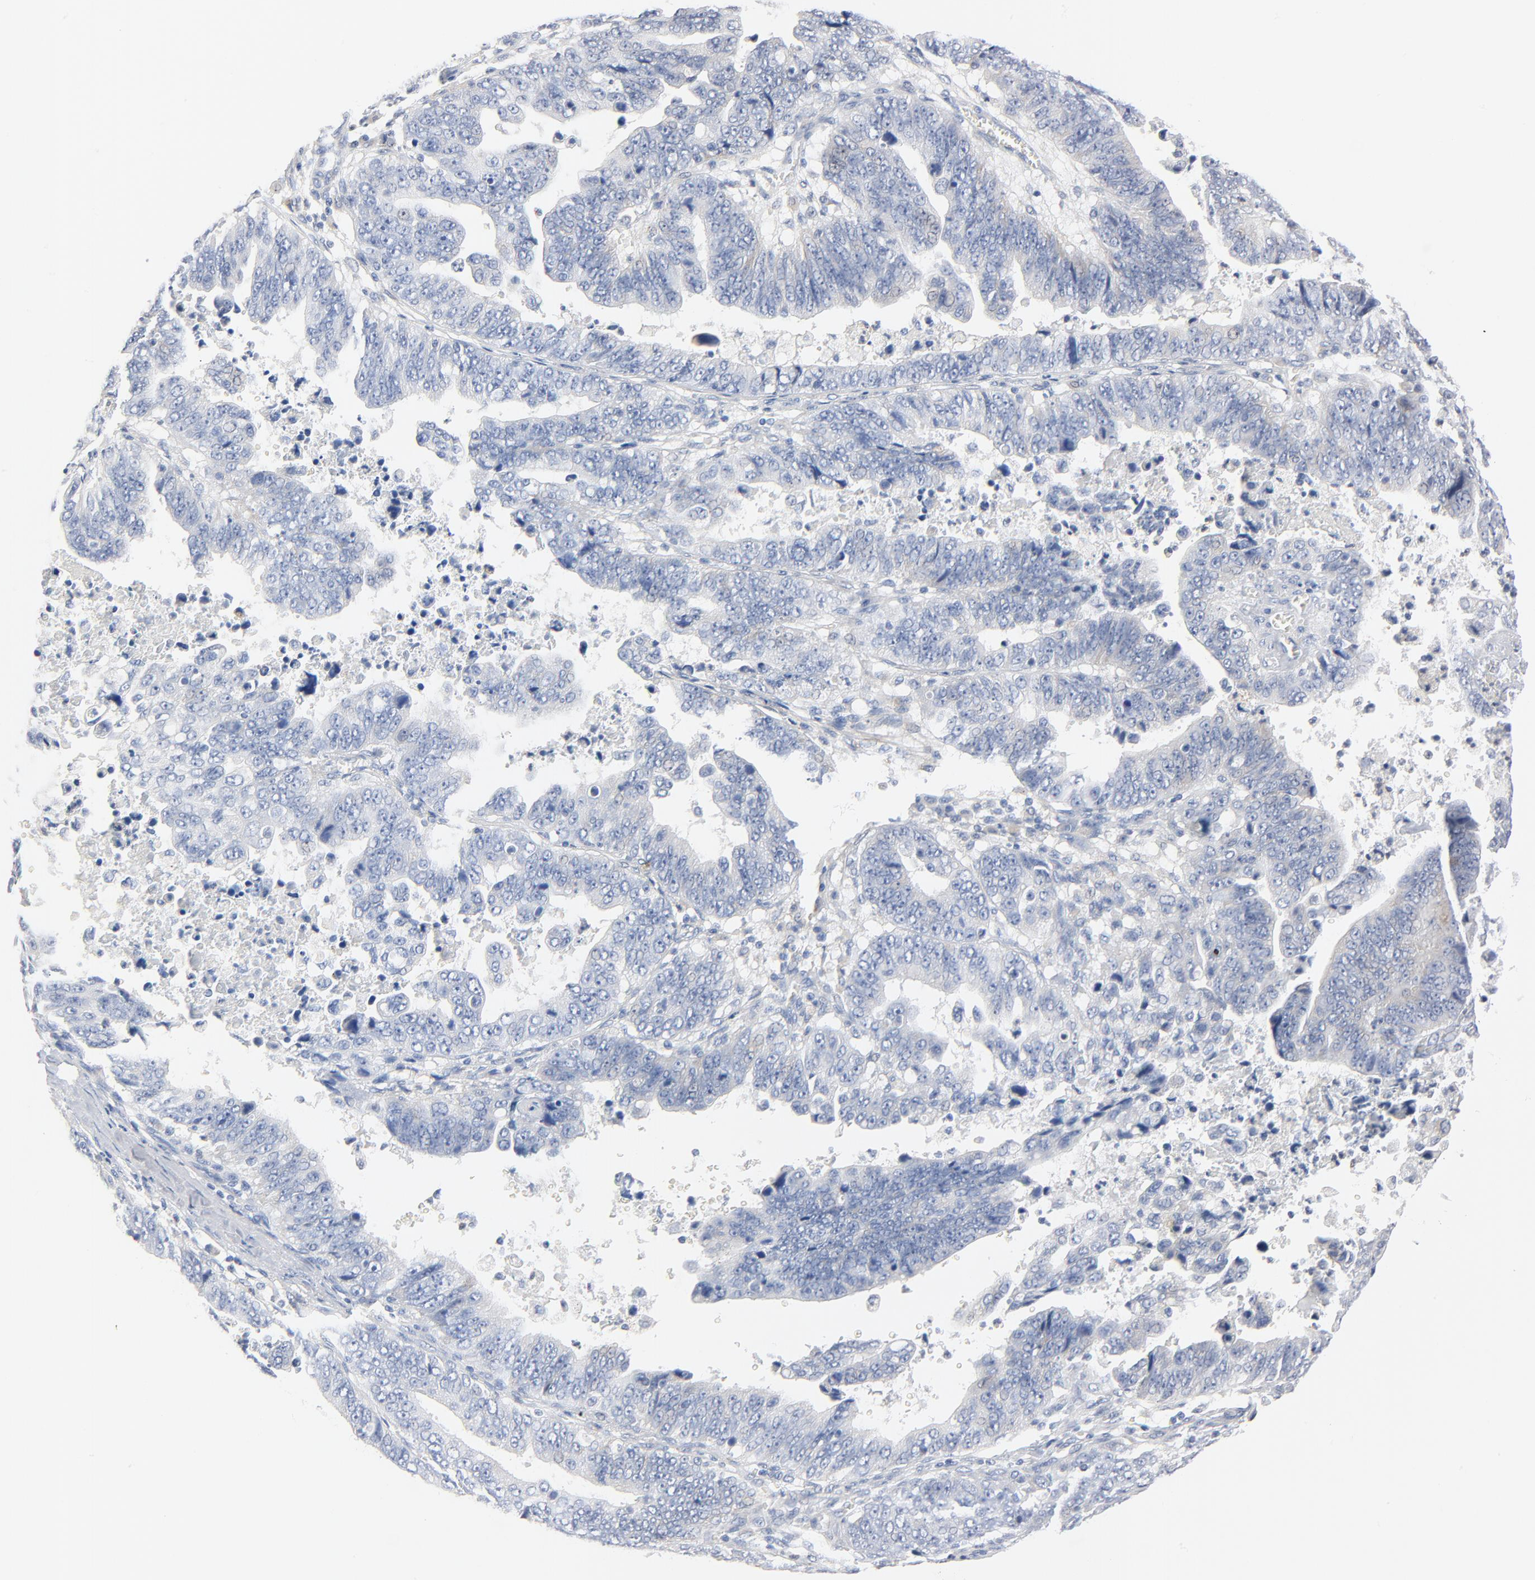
{"staining": {"intensity": "negative", "quantity": "none", "location": "none"}, "tissue": "stomach cancer", "cell_type": "Tumor cells", "image_type": "cancer", "snomed": [{"axis": "morphology", "description": "Adenocarcinoma, NOS"}, {"axis": "topography", "description": "Stomach, upper"}], "caption": "An immunohistochemistry micrograph of adenocarcinoma (stomach) is shown. There is no staining in tumor cells of adenocarcinoma (stomach). (Brightfield microscopy of DAB IHC at high magnification).", "gene": "IFT43", "patient": {"sex": "female", "age": 50}}